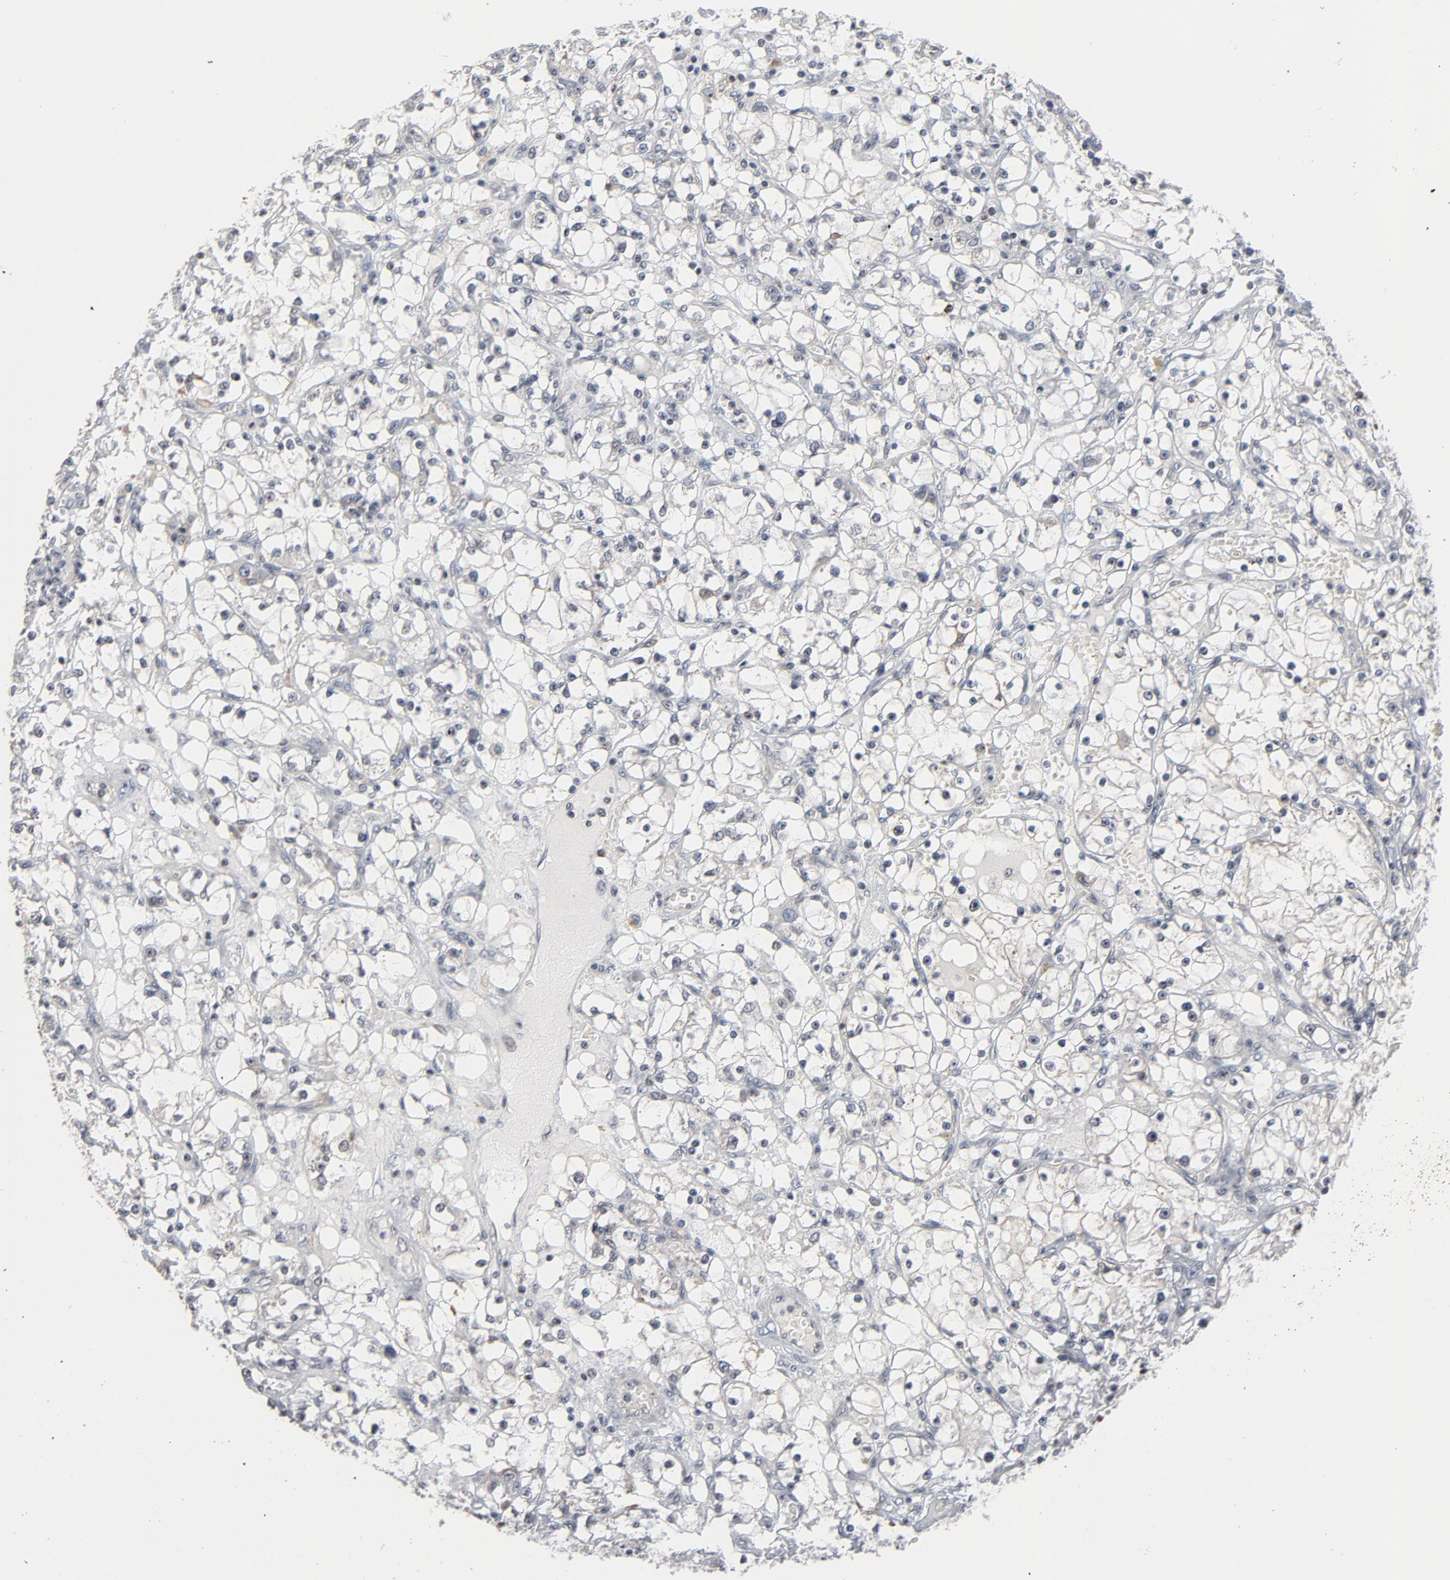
{"staining": {"intensity": "negative", "quantity": "none", "location": "none"}, "tissue": "renal cancer", "cell_type": "Tumor cells", "image_type": "cancer", "snomed": [{"axis": "morphology", "description": "Adenocarcinoma, NOS"}, {"axis": "topography", "description": "Kidney"}], "caption": "High power microscopy photomicrograph of an immunohistochemistry (IHC) histopathology image of renal cancer, revealing no significant expression in tumor cells.", "gene": "ZNF419", "patient": {"sex": "male", "age": 56}}